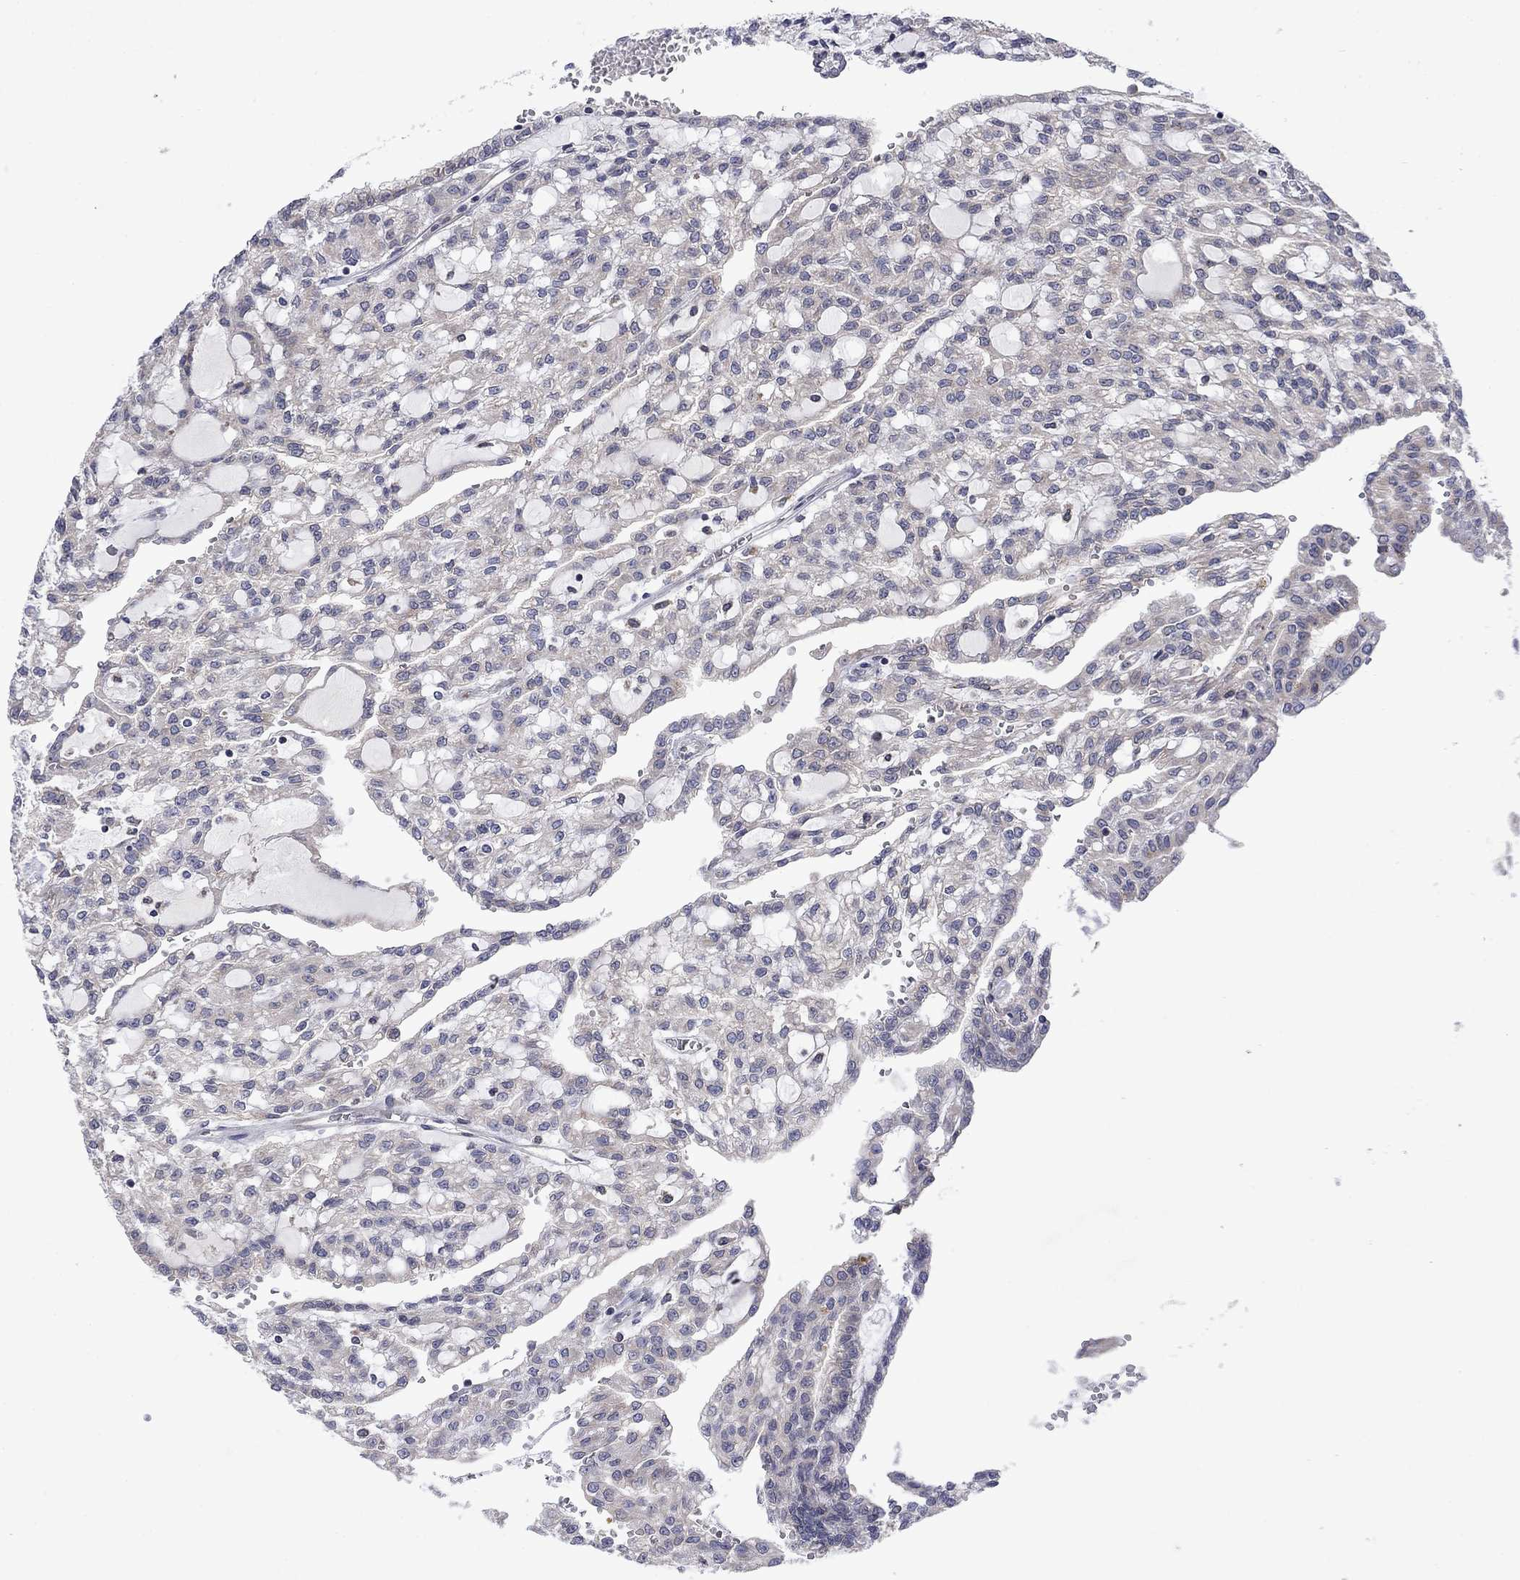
{"staining": {"intensity": "negative", "quantity": "none", "location": "none"}, "tissue": "renal cancer", "cell_type": "Tumor cells", "image_type": "cancer", "snomed": [{"axis": "morphology", "description": "Adenocarcinoma, NOS"}, {"axis": "topography", "description": "Kidney"}], "caption": "Immunohistochemistry (IHC) of human renal cancer exhibits no positivity in tumor cells.", "gene": "TMEM97", "patient": {"sex": "male", "age": 63}}